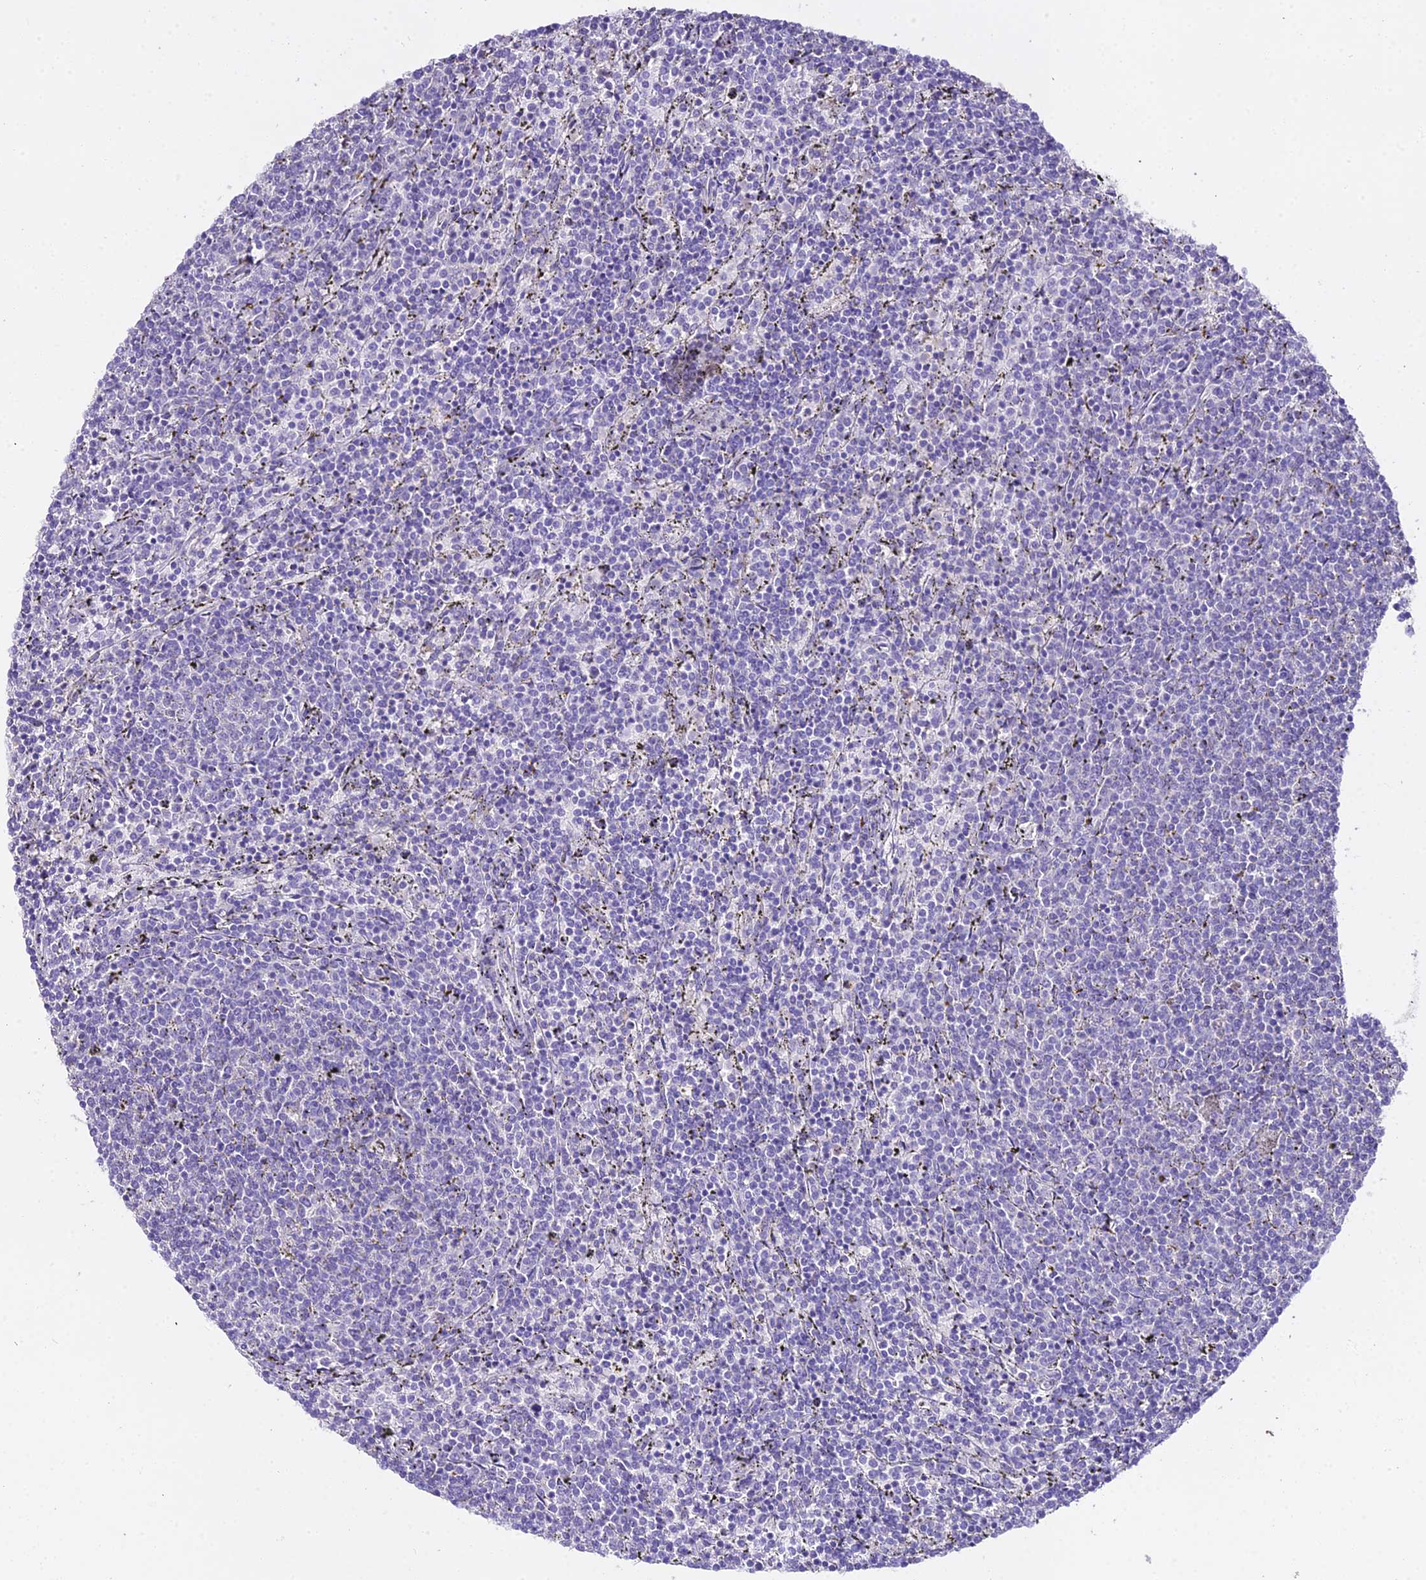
{"staining": {"intensity": "negative", "quantity": "none", "location": "none"}, "tissue": "lymphoma", "cell_type": "Tumor cells", "image_type": "cancer", "snomed": [{"axis": "morphology", "description": "Malignant lymphoma, non-Hodgkin's type, Low grade"}, {"axis": "topography", "description": "Spleen"}], "caption": "High power microscopy histopathology image of an immunohistochemistry (IHC) photomicrograph of malignant lymphoma, non-Hodgkin's type (low-grade), revealing no significant positivity in tumor cells. The staining was performed using DAB to visualize the protein expression in brown, while the nuclei were stained in blue with hematoxylin (Magnification: 20x).", "gene": "GLYAT", "patient": {"sex": "female", "age": 50}}